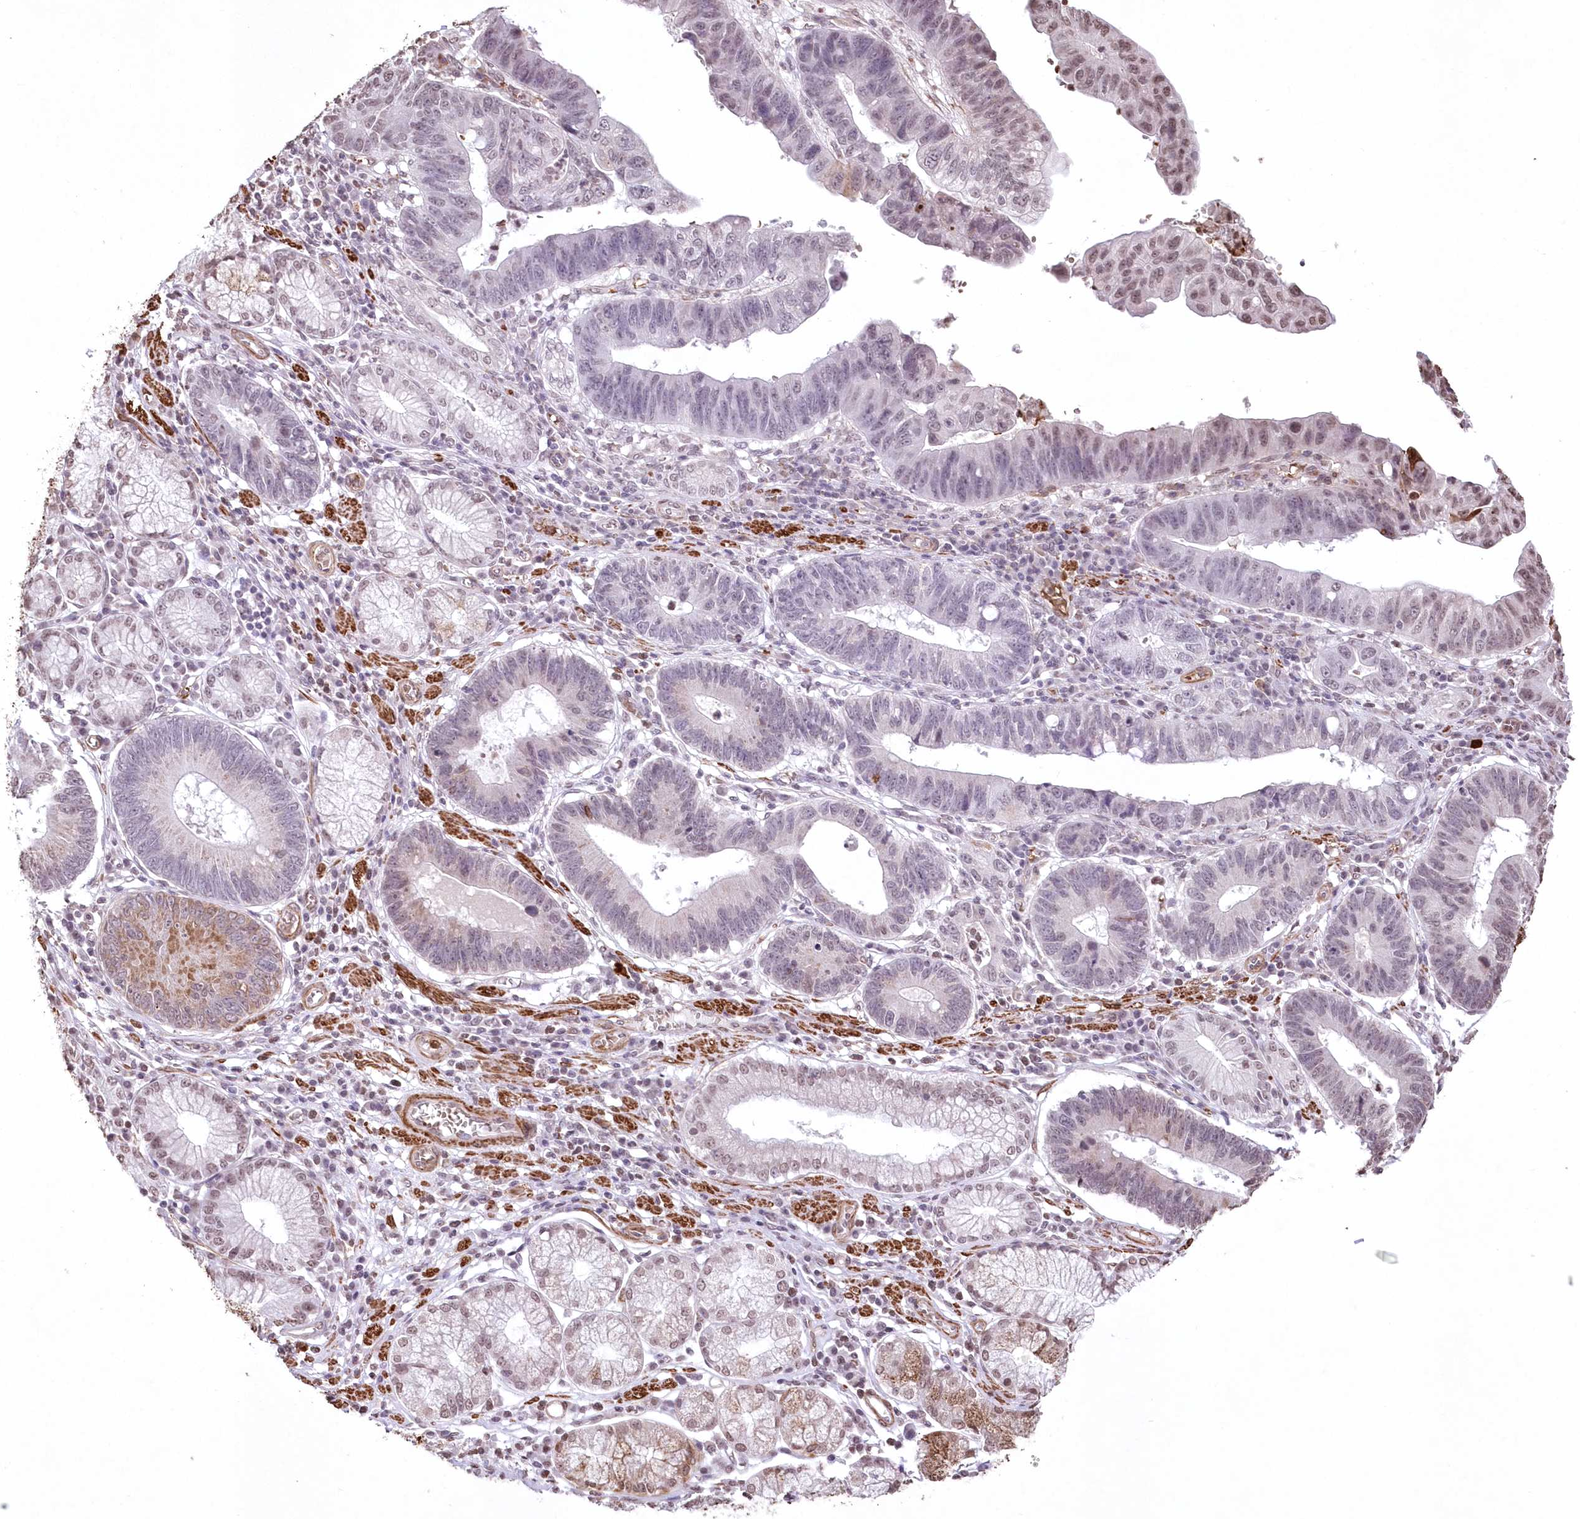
{"staining": {"intensity": "weak", "quantity": "<25%", "location": "cytoplasmic/membranous,nuclear"}, "tissue": "stomach cancer", "cell_type": "Tumor cells", "image_type": "cancer", "snomed": [{"axis": "morphology", "description": "Adenocarcinoma, NOS"}, {"axis": "topography", "description": "Stomach"}], "caption": "IHC of human adenocarcinoma (stomach) exhibits no positivity in tumor cells.", "gene": "RBM27", "patient": {"sex": "male", "age": 59}}